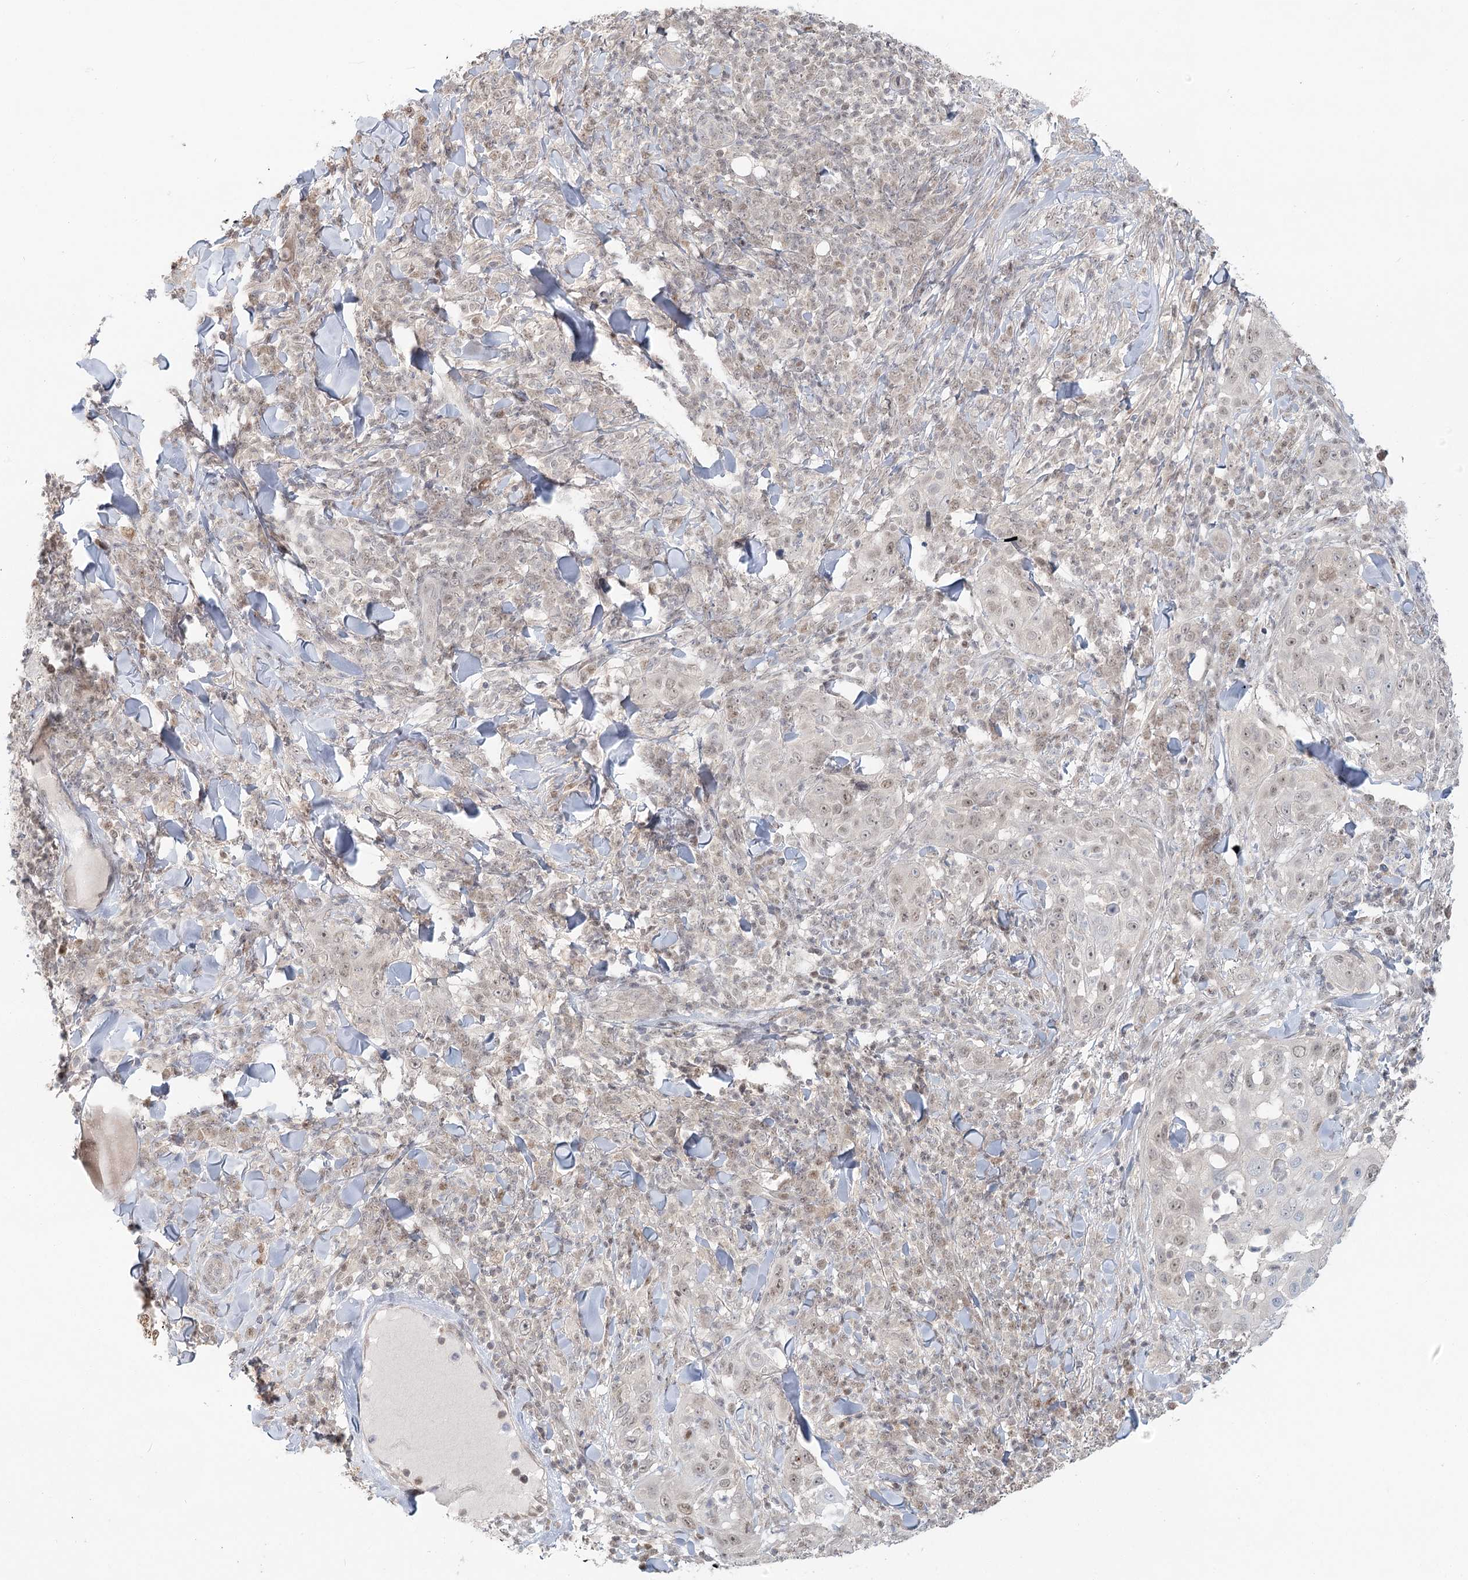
{"staining": {"intensity": "weak", "quantity": "<25%", "location": "nuclear"}, "tissue": "skin cancer", "cell_type": "Tumor cells", "image_type": "cancer", "snomed": [{"axis": "morphology", "description": "Squamous cell carcinoma, NOS"}, {"axis": "topography", "description": "Skin"}], "caption": "IHC micrograph of human skin squamous cell carcinoma stained for a protein (brown), which reveals no positivity in tumor cells. (DAB (3,3'-diaminobenzidine) IHC, high magnification).", "gene": "R3HCC1L", "patient": {"sex": "female", "age": 44}}